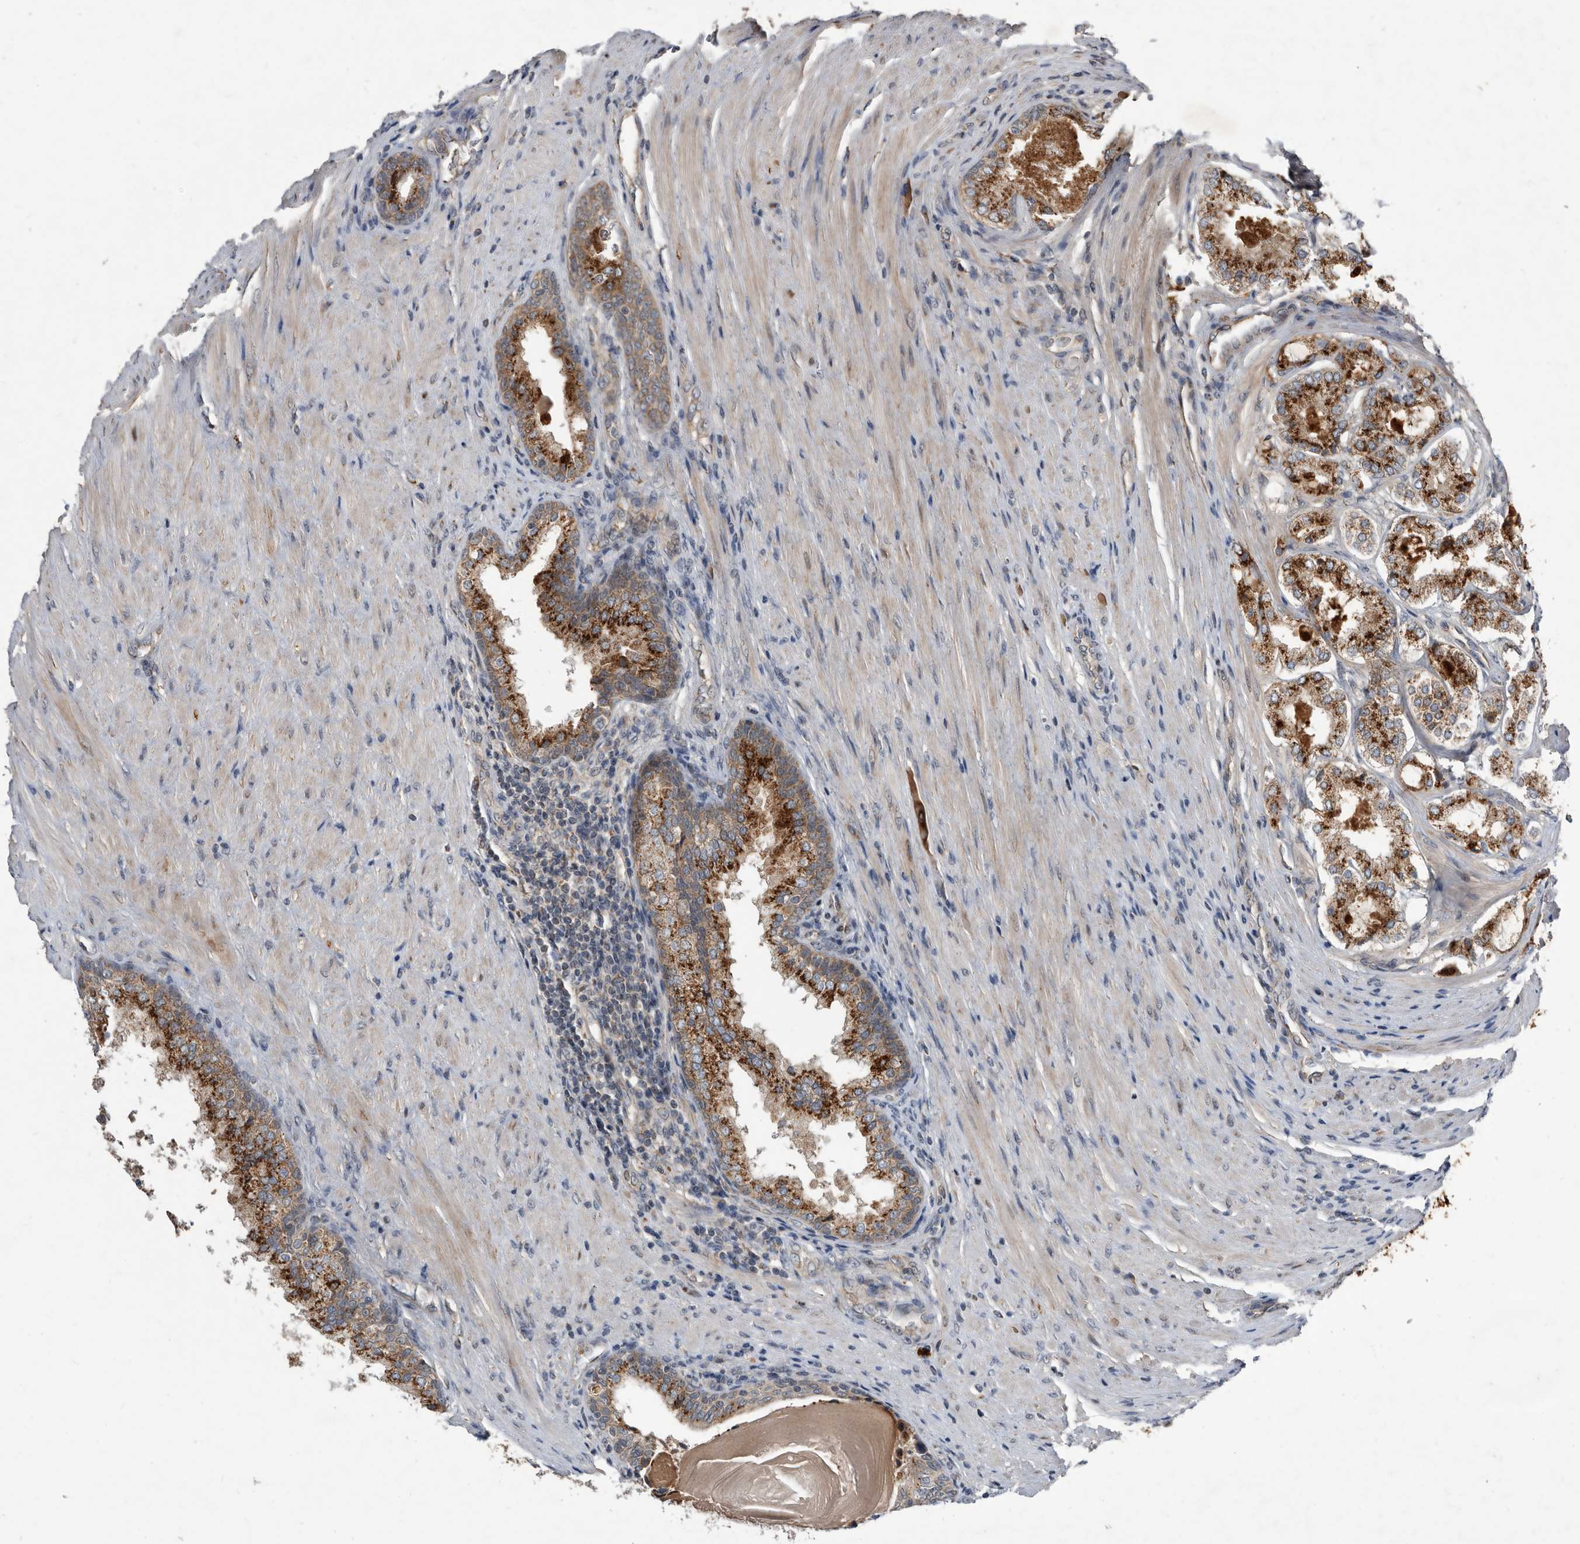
{"staining": {"intensity": "strong", "quantity": ">75%", "location": "cytoplasmic/membranous"}, "tissue": "prostate cancer", "cell_type": "Tumor cells", "image_type": "cancer", "snomed": [{"axis": "morphology", "description": "Adenocarcinoma, High grade"}, {"axis": "topography", "description": "Prostate"}], "caption": "Prostate adenocarcinoma (high-grade) stained with a brown dye exhibits strong cytoplasmic/membranous positive positivity in approximately >75% of tumor cells.", "gene": "PI15", "patient": {"sex": "male", "age": 60}}